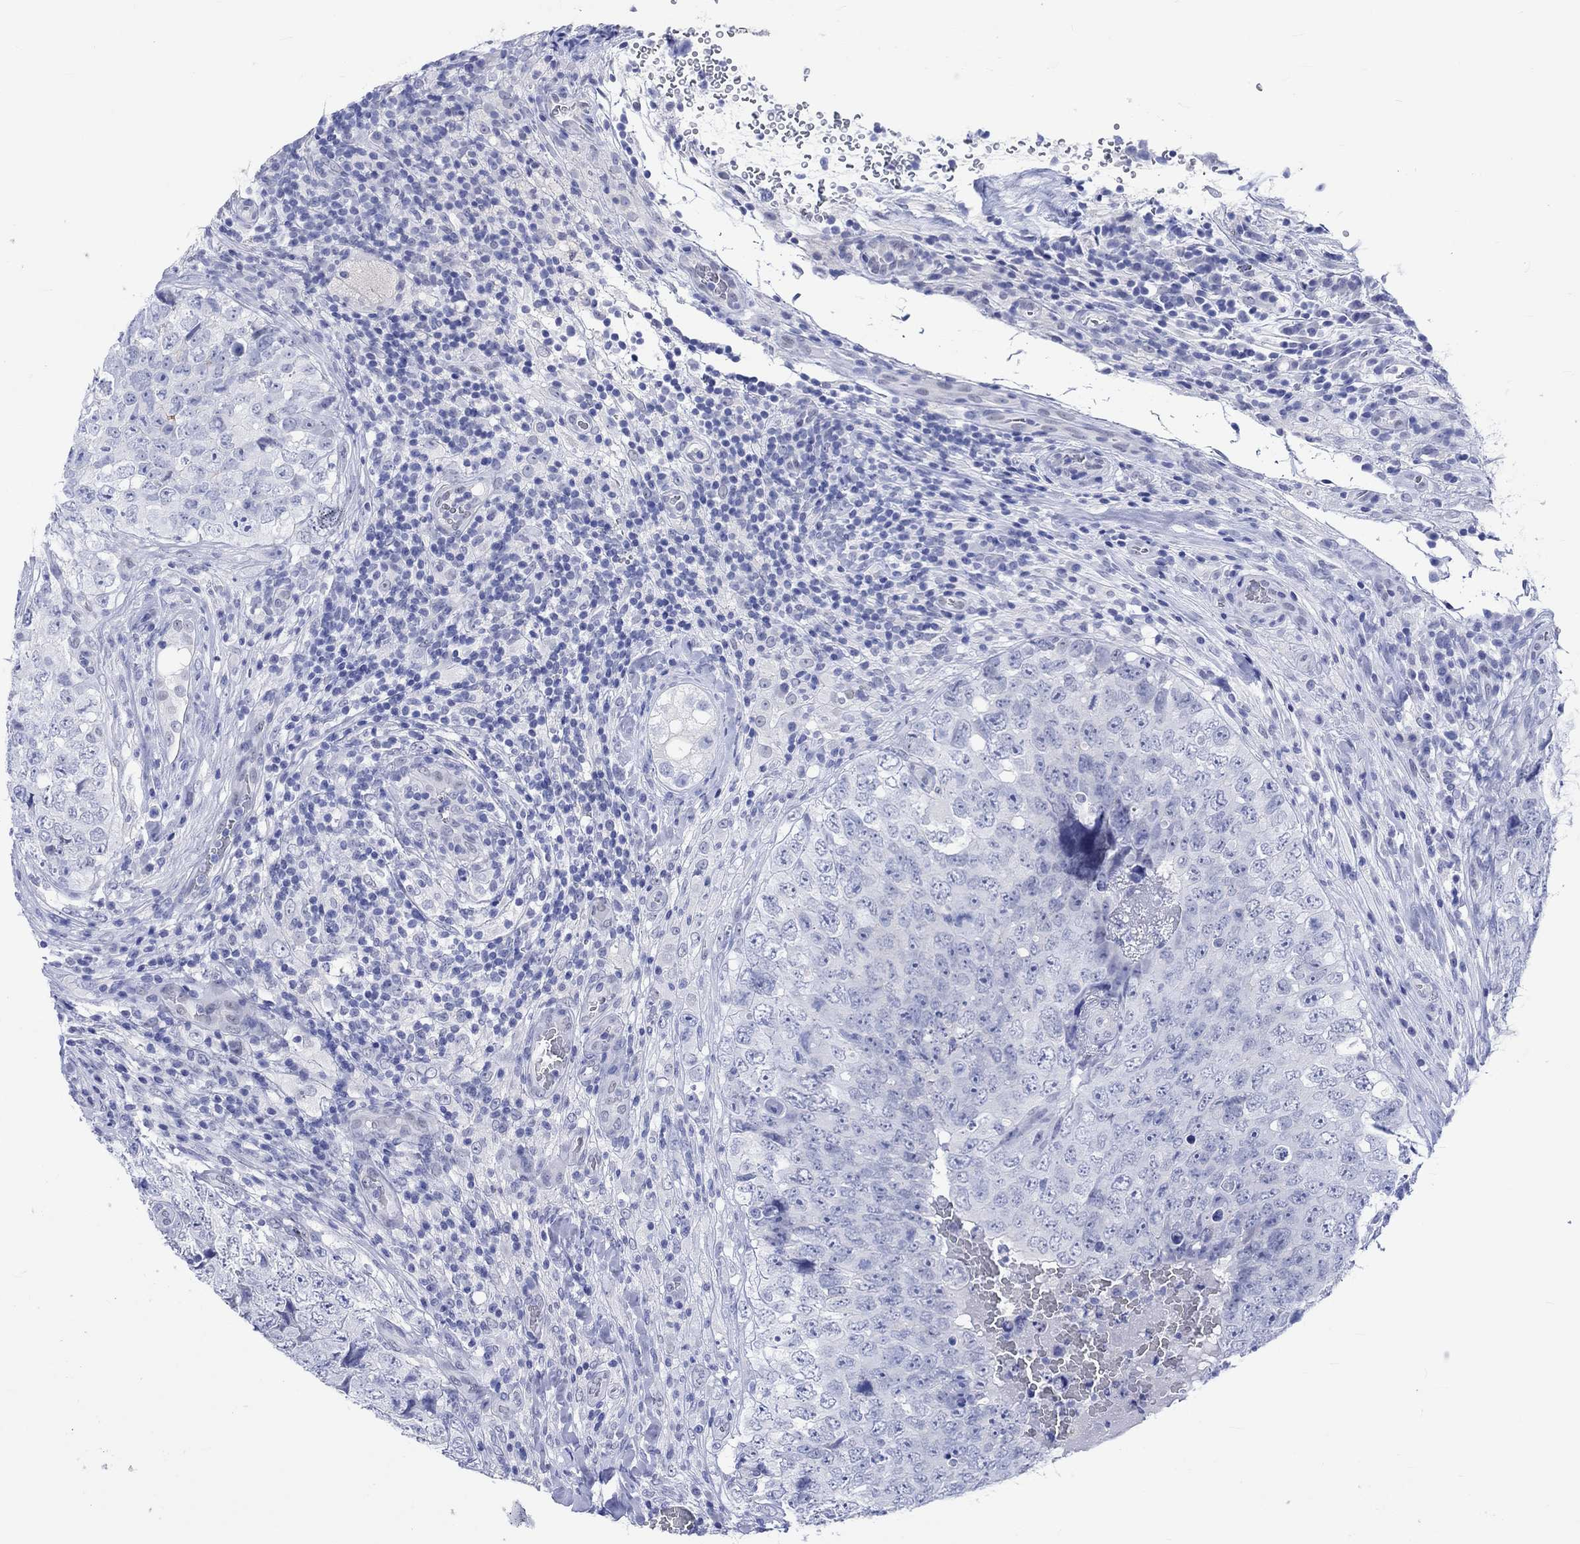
{"staining": {"intensity": "negative", "quantity": "none", "location": "none"}, "tissue": "testis cancer", "cell_type": "Tumor cells", "image_type": "cancer", "snomed": [{"axis": "morphology", "description": "Seminoma, NOS"}, {"axis": "topography", "description": "Testis"}], "caption": "Testis cancer (seminoma) was stained to show a protein in brown. There is no significant positivity in tumor cells. (DAB immunohistochemistry with hematoxylin counter stain).", "gene": "KLHL33", "patient": {"sex": "male", "age": 34}}